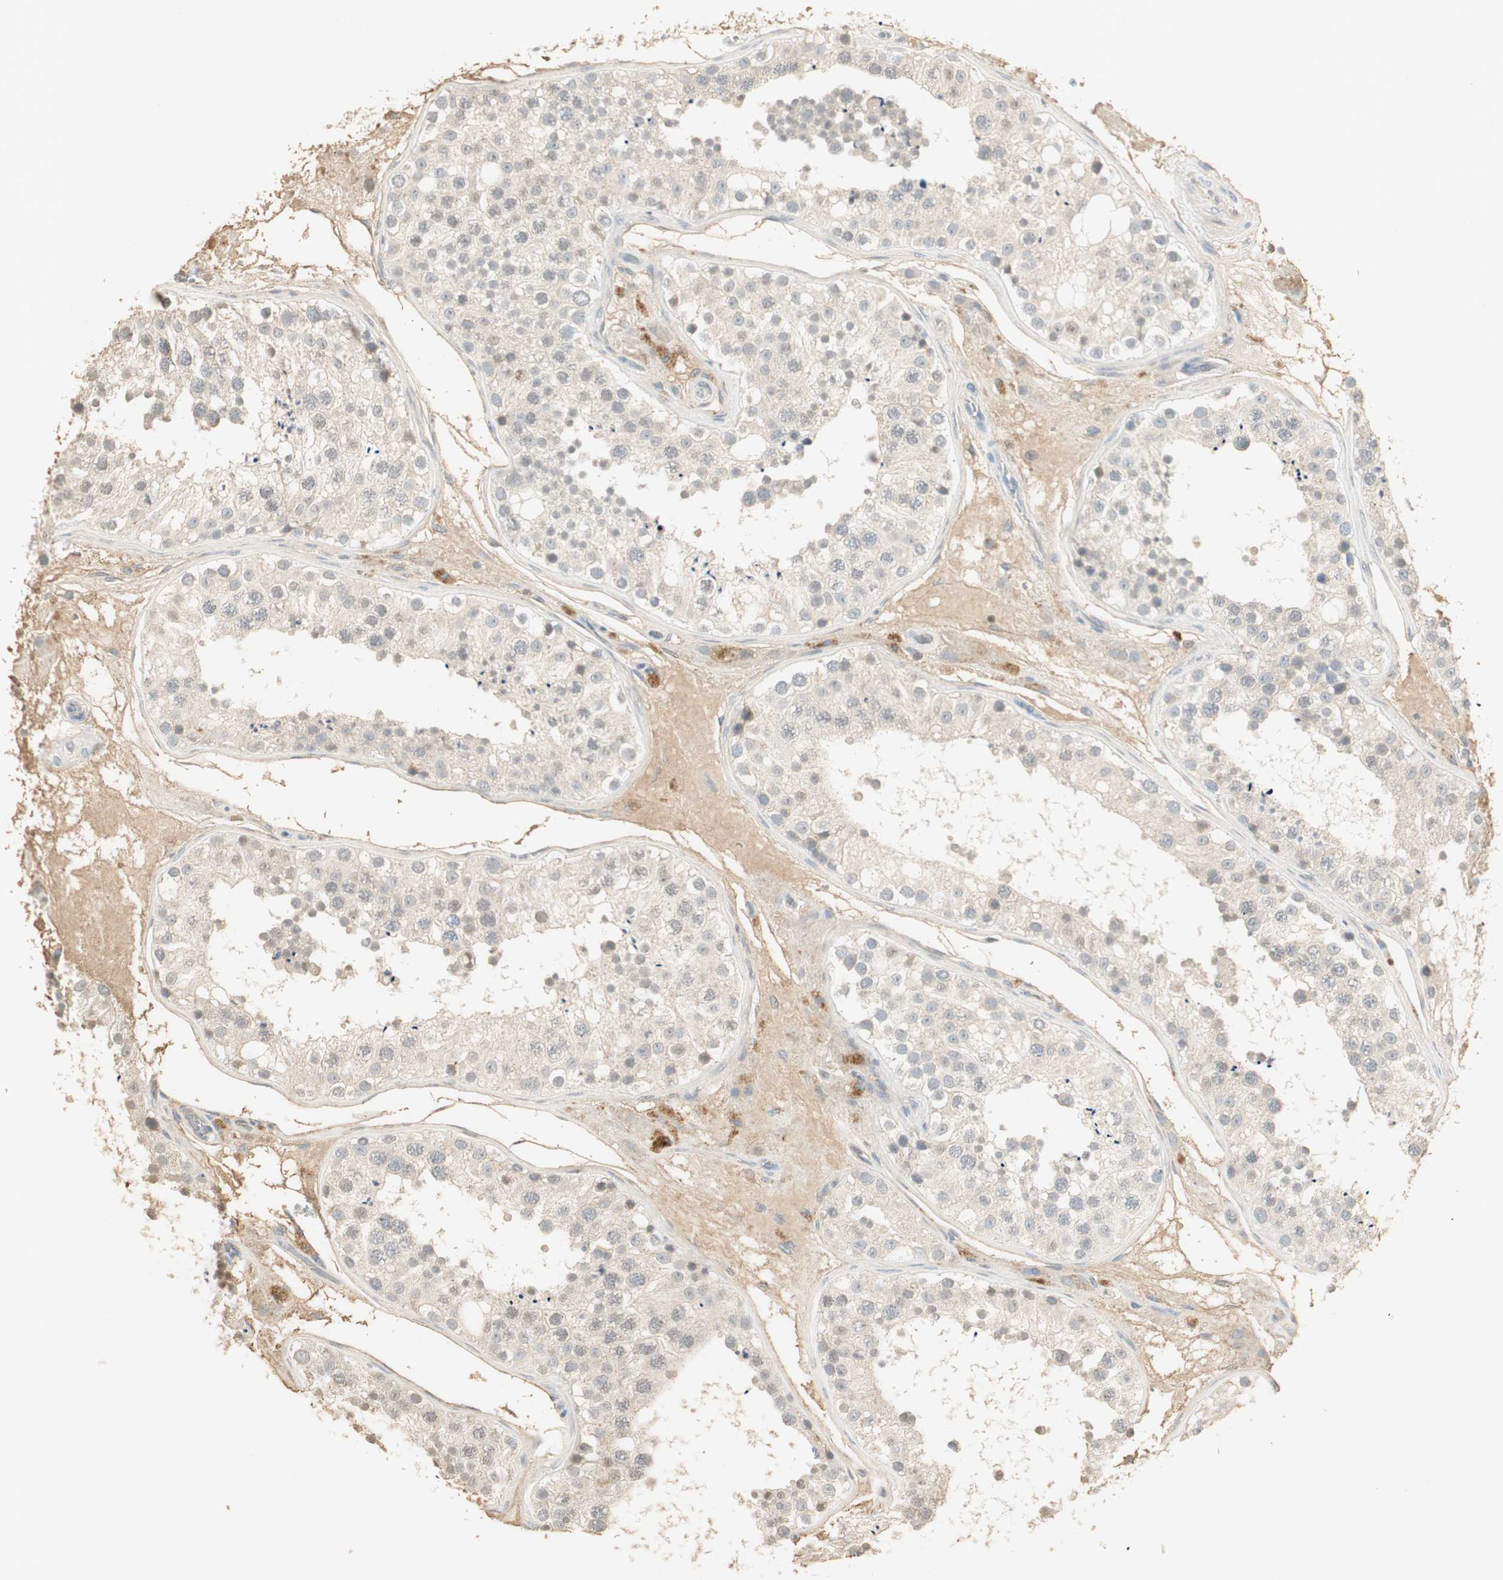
{"staining": {"intensity": "weak", "quantity": "<25%", "location": "nuclear"}, "tissue": "testis", "cell_type": "Cells in seminiferous ducts", "image_type": "normal", "snomed": [{"axis": "morphology", "description": "Normal tissue, NOS"}, {"axis": "topography", "description": "Testis"}], "caption": "Immunohistochemical staining of benign testis exhibits no significant staining in cells in seminiferous ducts. The staining is performed using DAB (3,3'-diaminobenzidine) brown chromogen with nuclei counter-stained in using hematoxylin.", "gene": "RUNX2", "patient": {"sex": "male", "age": 26}}